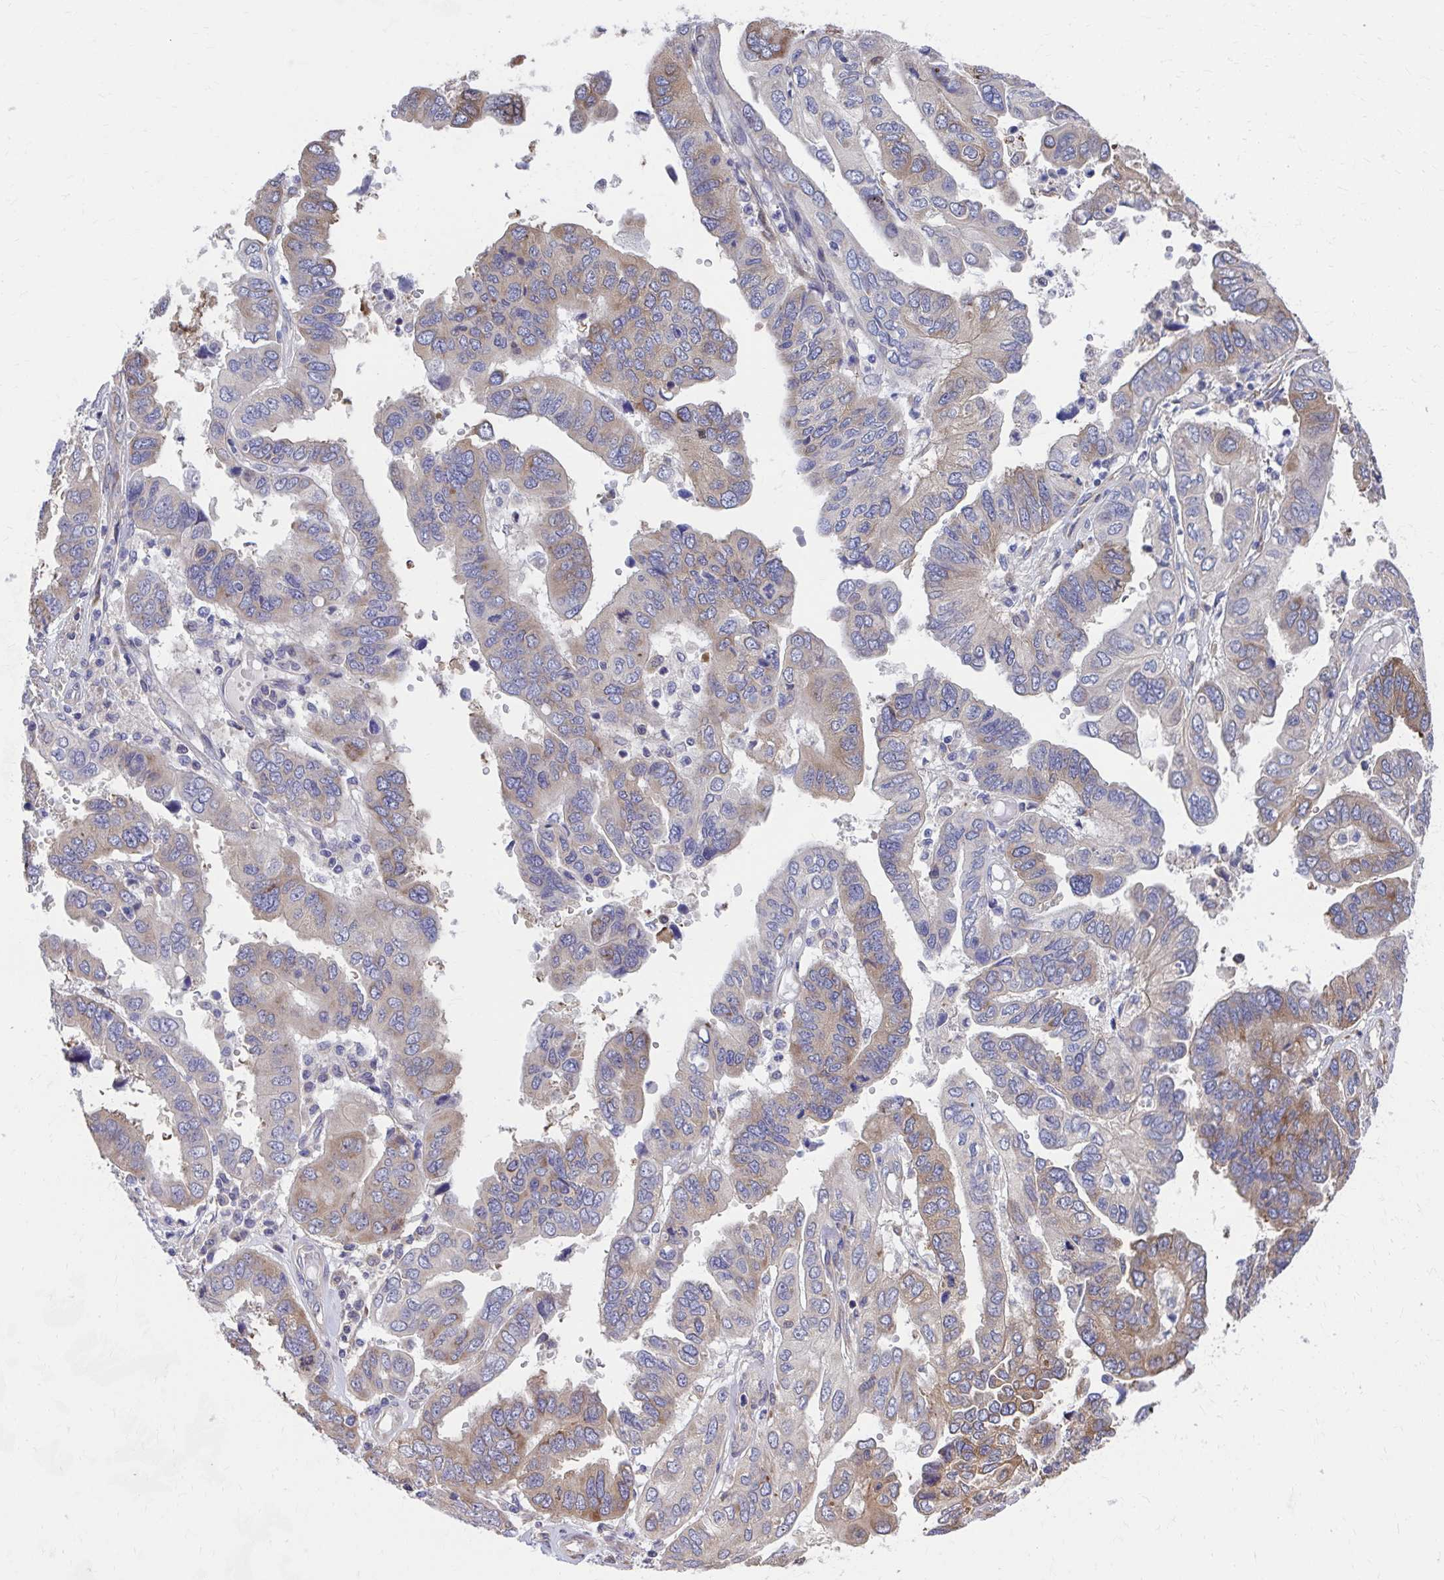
{"staining": {"intensity": "moderate", "quantity": "<25%", "location": "cytoplasmic/membranous"}, "tissue": "ovarian cancer", "cell_type": "Tumor cells", "image_type": "cancer", "snomed": [{"axis": "morphology", "description": "Cystadenocarcinoma, serous, NOS"}, {"axis": "topography", "description": "Ovary"}], "caption": "Moderate cytoplasmic/membranous positivity is appreciated in about <25% of tumor cells in ovarian cancer (serous cystadenocarcinoma). The staining was performed using DAB (3,3'-diaminobenzidine) to visualize the protein expression in brown, while the nuclei were stained in blue with hematoxylin (Magnification: 20x).", "gene": "ZNF778", "patient": {"sex": "female", "age": 79}}